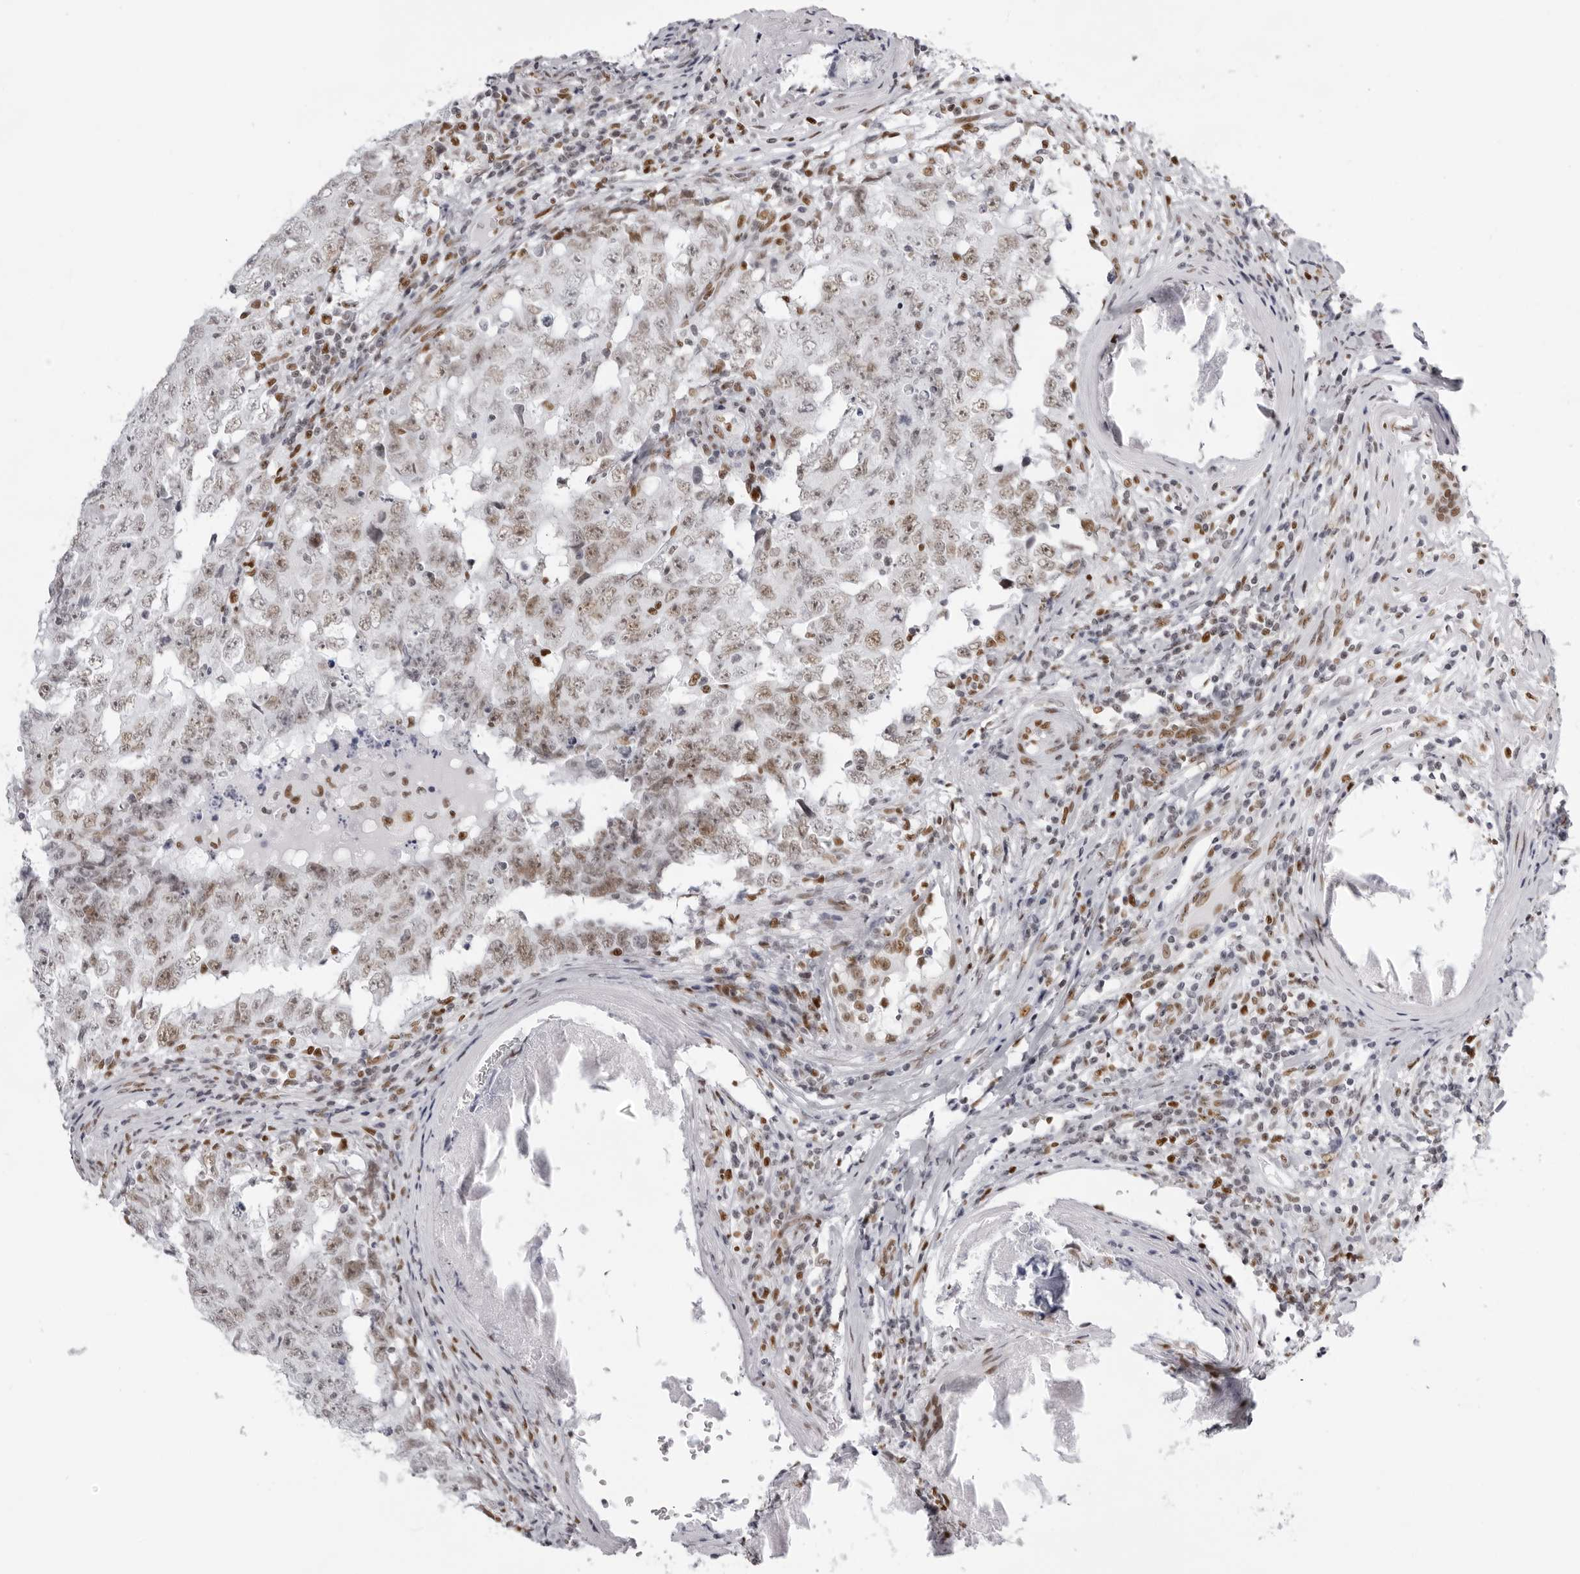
{"staining": {"intensity": "weak", "quantity": ">75%", "location": "nuclear"}, "tissue": "testis cancer", "cell_type": "Tumor cells", "image_type": "cancer", "snomed": [{"axis": "morphology", "description": "Carcinoma, Embryonal, NOS"}, {"axis": "topography", "description": "Testis"}], "caption": "Testis embryonal carcinoma stained for a protein (brown) shows weak nuclear positive positivity in approximately >75% of tumor cells.", "gene": "IRF2BP2", "patient": {"sex": "male", "age": 26}}